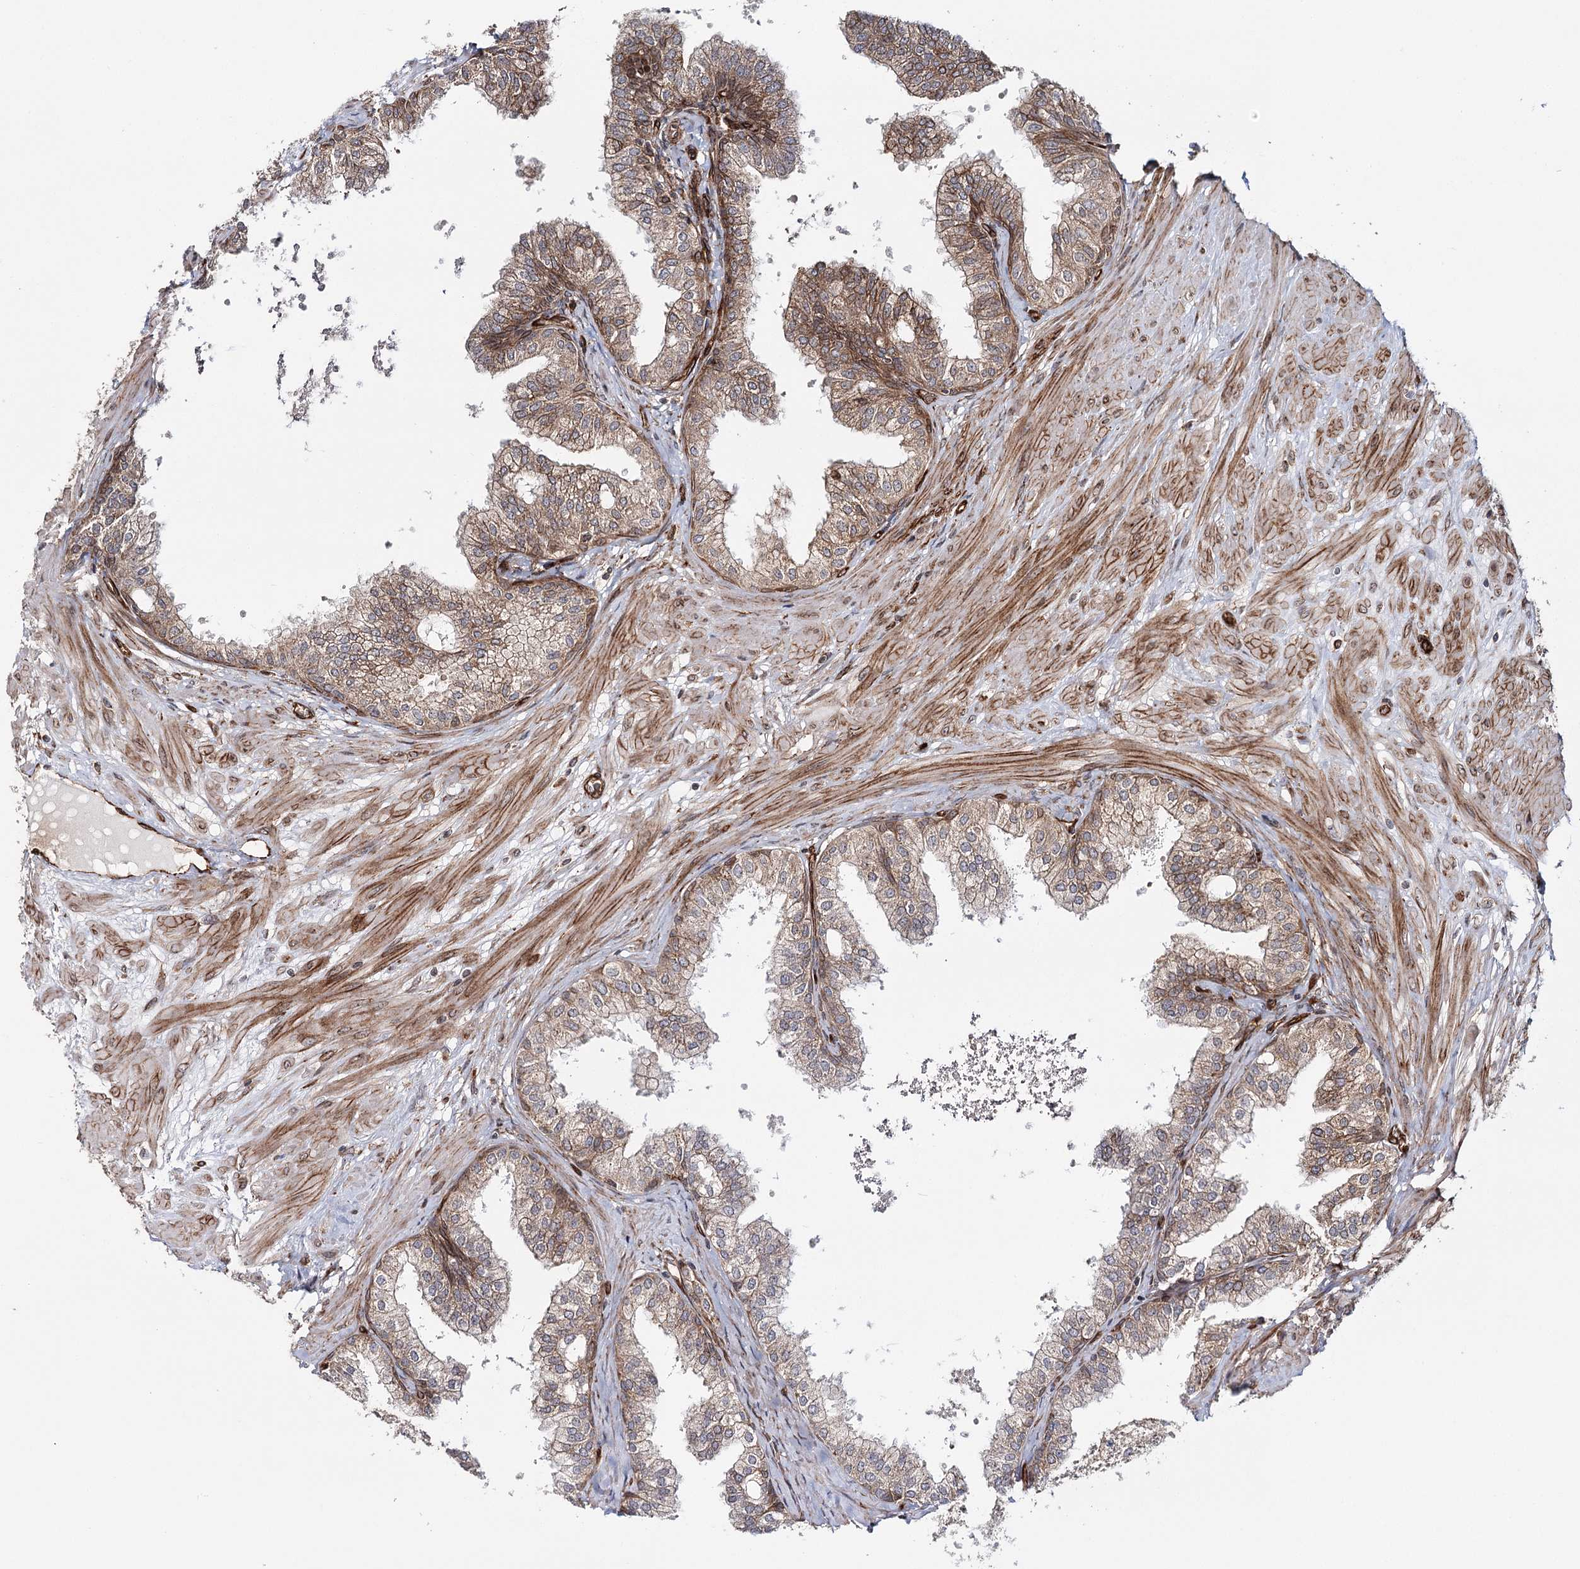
{"staining": {"intensity": "strong", "quantity": "25%-75%", "location": "cytoplasmic/membranous"}, "tissue": "prostate", "cell_type": "Glandular cells", "image_type": "normal", "snomed": [{"axis": "morphology", "description": "Normal tissue, NOS"}, {"axis": "topography", "description": "Prostate"}], "caption": "Prostate stained for a protein (brown) demonstrates strong cytoplasmic/membranous positive expression in about 25%-75% of glandular cells.", "gene": "MKNK1", "patient": {"sex": "male", "age": 60}}